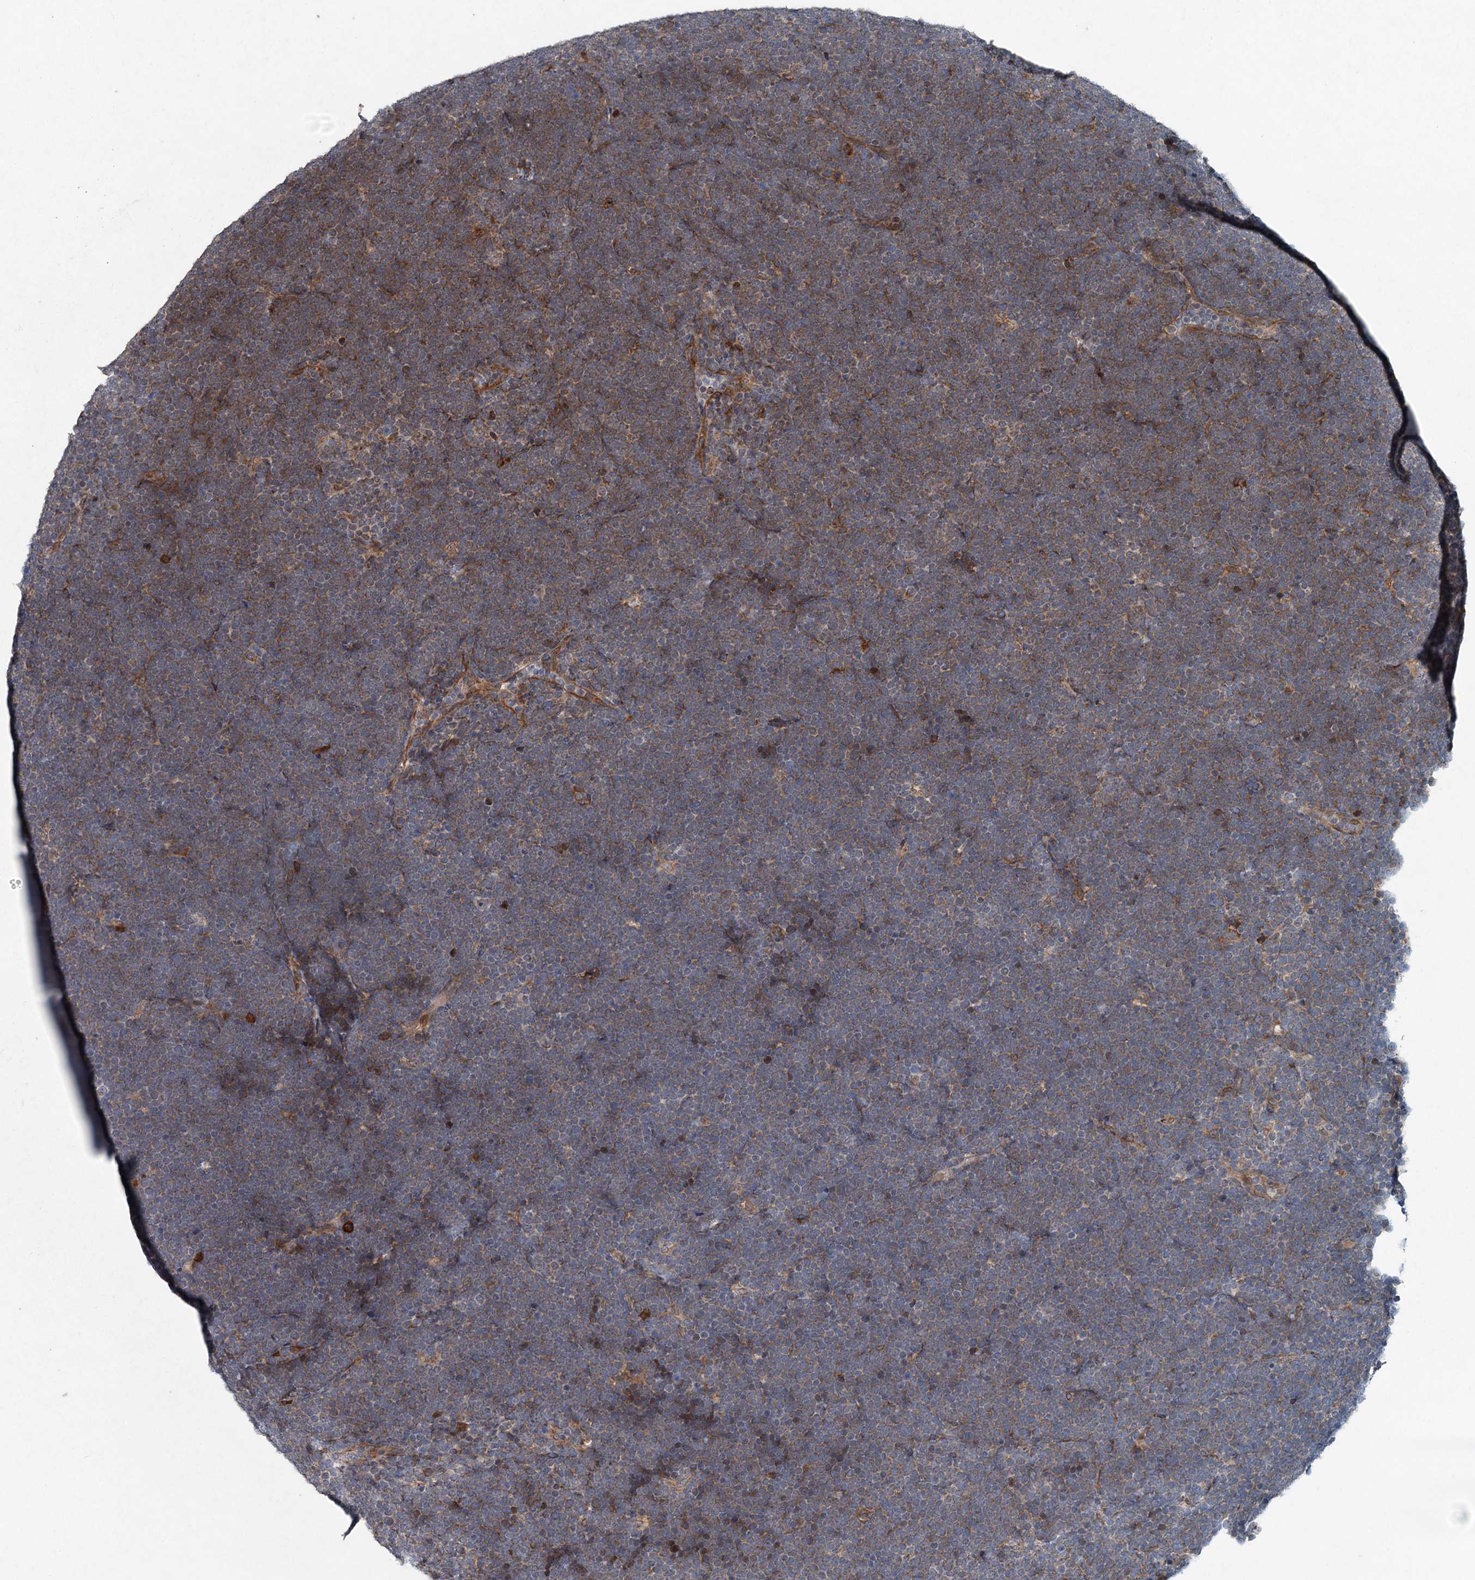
{"staining": {"intensity": "weak", "quantity": "25%-75%", "location": "cytoplasmic/membranous"}, "tissue": "lymphoma", "cell_type": "Tumor cells", "image_type": "cancer", "snomed": [{"axis": "morphology", "description": "Malignant lymphoma, non-Hodgkin's type, High grade"}, {"axis": "topography", "description": "Lymph node"}], "caption": "Lymphoma stained with DAB immunohistochemistry exhibits low levels of weak cytoplasmic/membranous staining in about 25%-75% of tumor cells.", "gene": "SRPX2", "patient": {"sex": "male", "age": 13}}